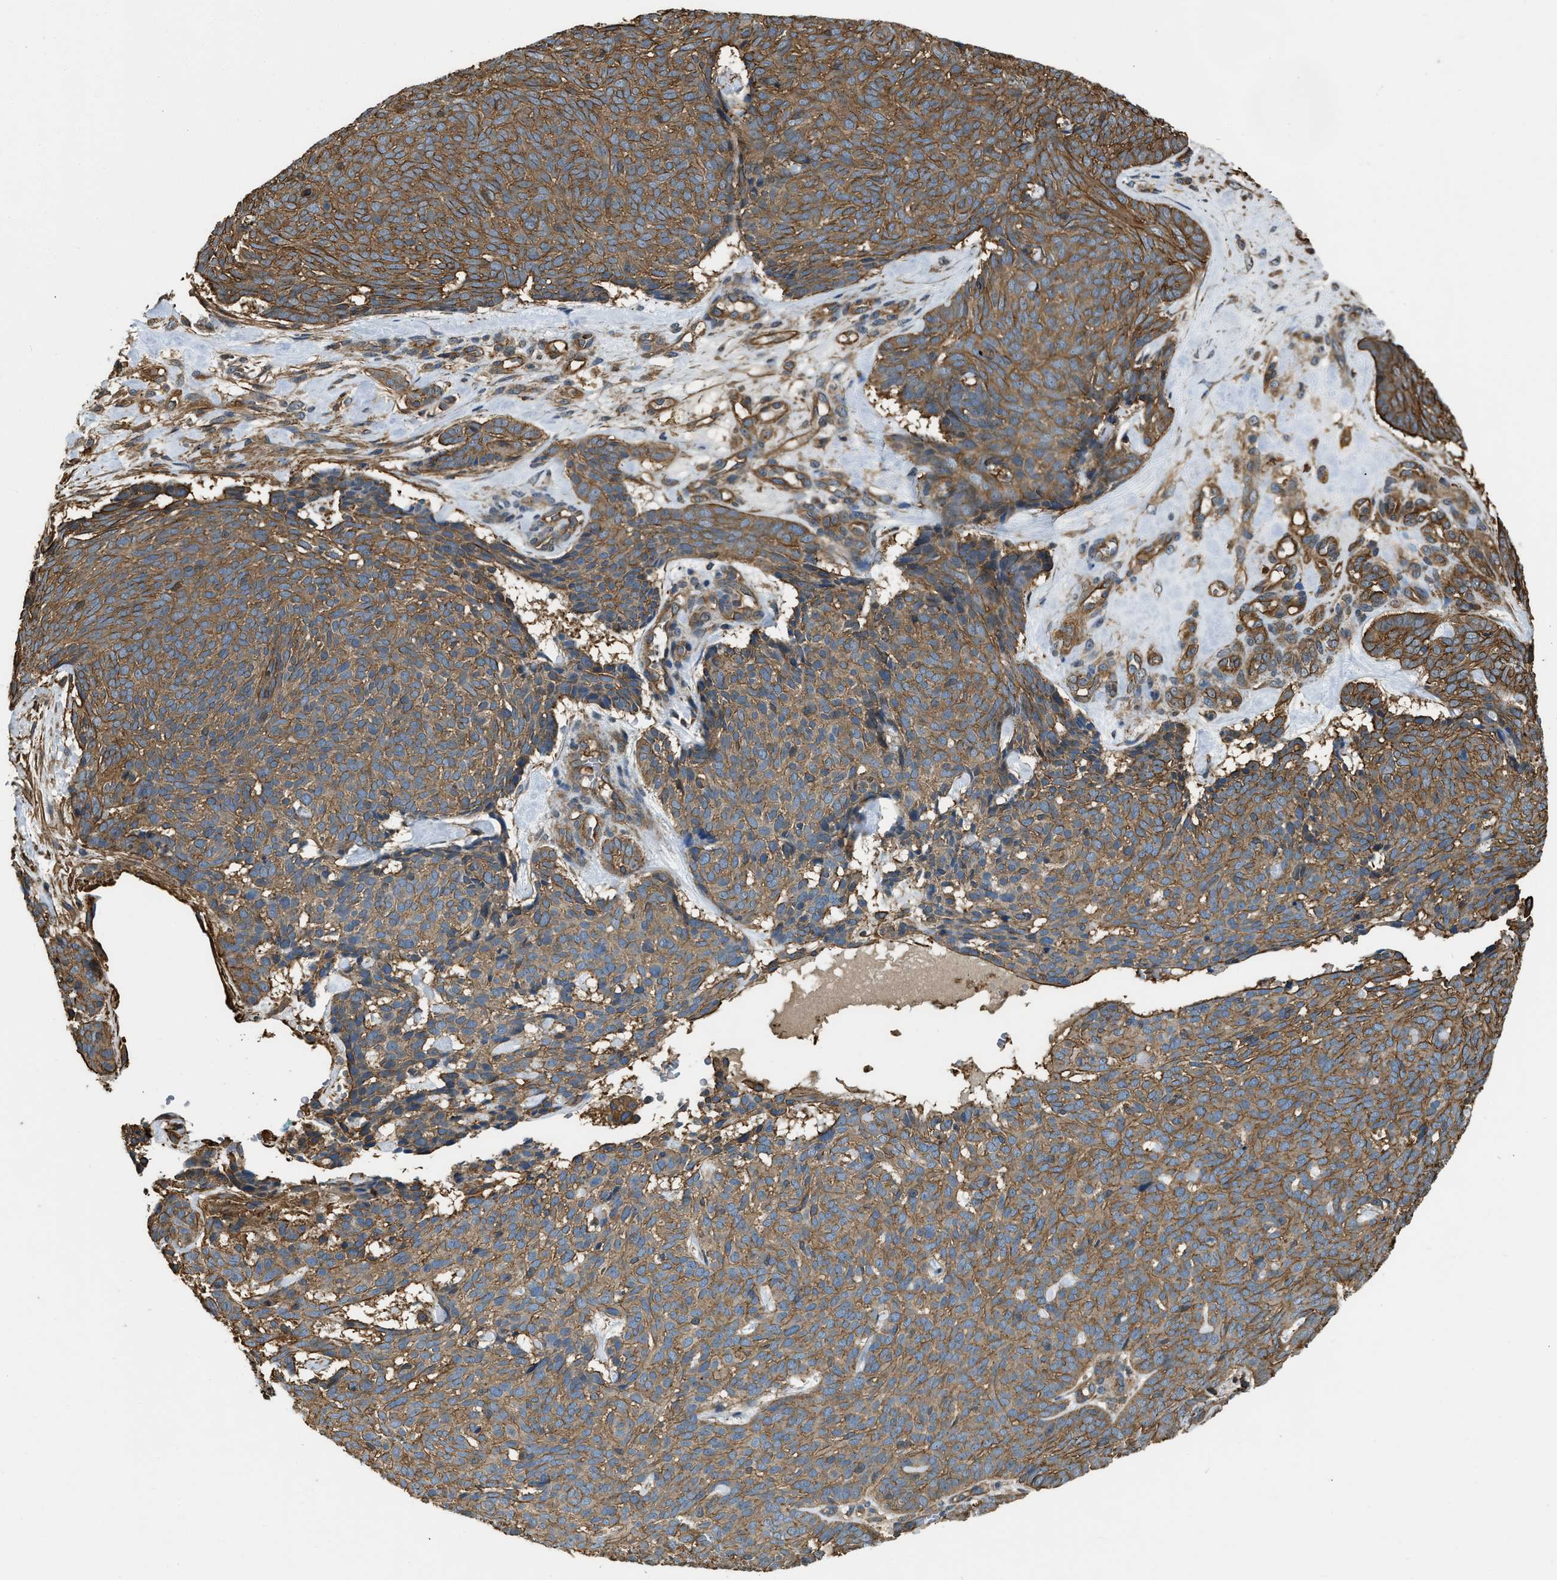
{"staining": {"intensity": "moderate", "quantity": ">75%", "location": "cytoplasmic/membranous"}, "tissue": "skin cancer", "cell_type": "Tumor cells", "image_type": "cancer", "snomed": [{"axis": "morphology", "description": "Basal cell carcinoma"}, {"axis": "topography", "description": "Skin"}], "caption": "This image exhibits immunohistochemistry staining of human skin cancer, with medium moderate cytoplasmic/membranous staining in approximately >75% of tumor cells.", "gene": "YARS1", "patient": {"sex": "male", "age": 61}}